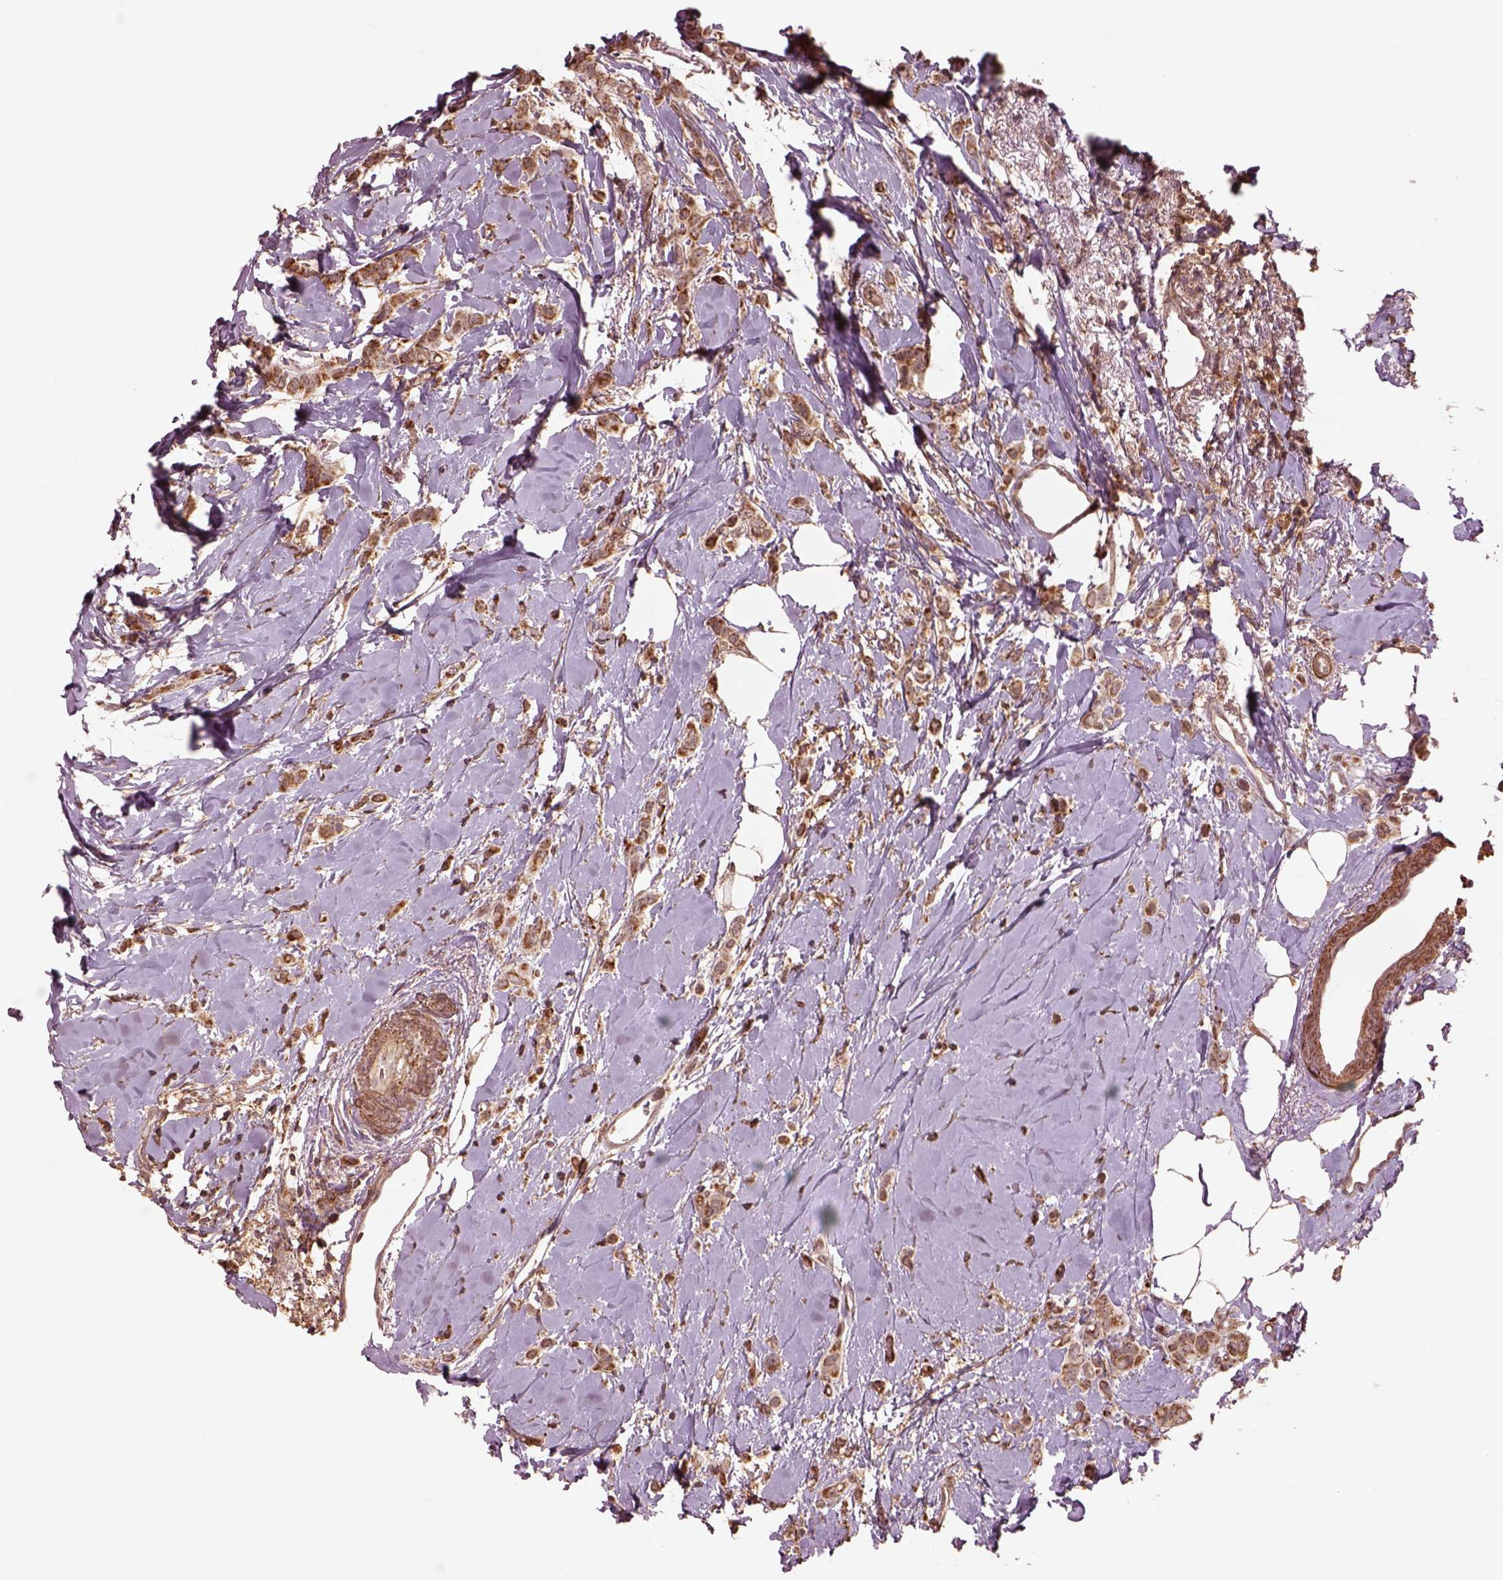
{"staining": {"intensity": "moderate", "quantity": ">75%", "location": "cytoplasmic/membranous"}, "tissue": "breast cancer", "cell_type": "Tumor cells", "image_type": "cancer", "snomed": [{"axis": "morphology", "description": "Lobular carcinoma"}, {"axis": "topography", "description": "Breast"}], "caption": "Protein analysis of breast cancer tissue demonstrates moderate cytoplasmic/membranous staining in about >75% of tumor cells.", "gene": "SEL1L3", "patient": {"sex": "female", "age": 66}}